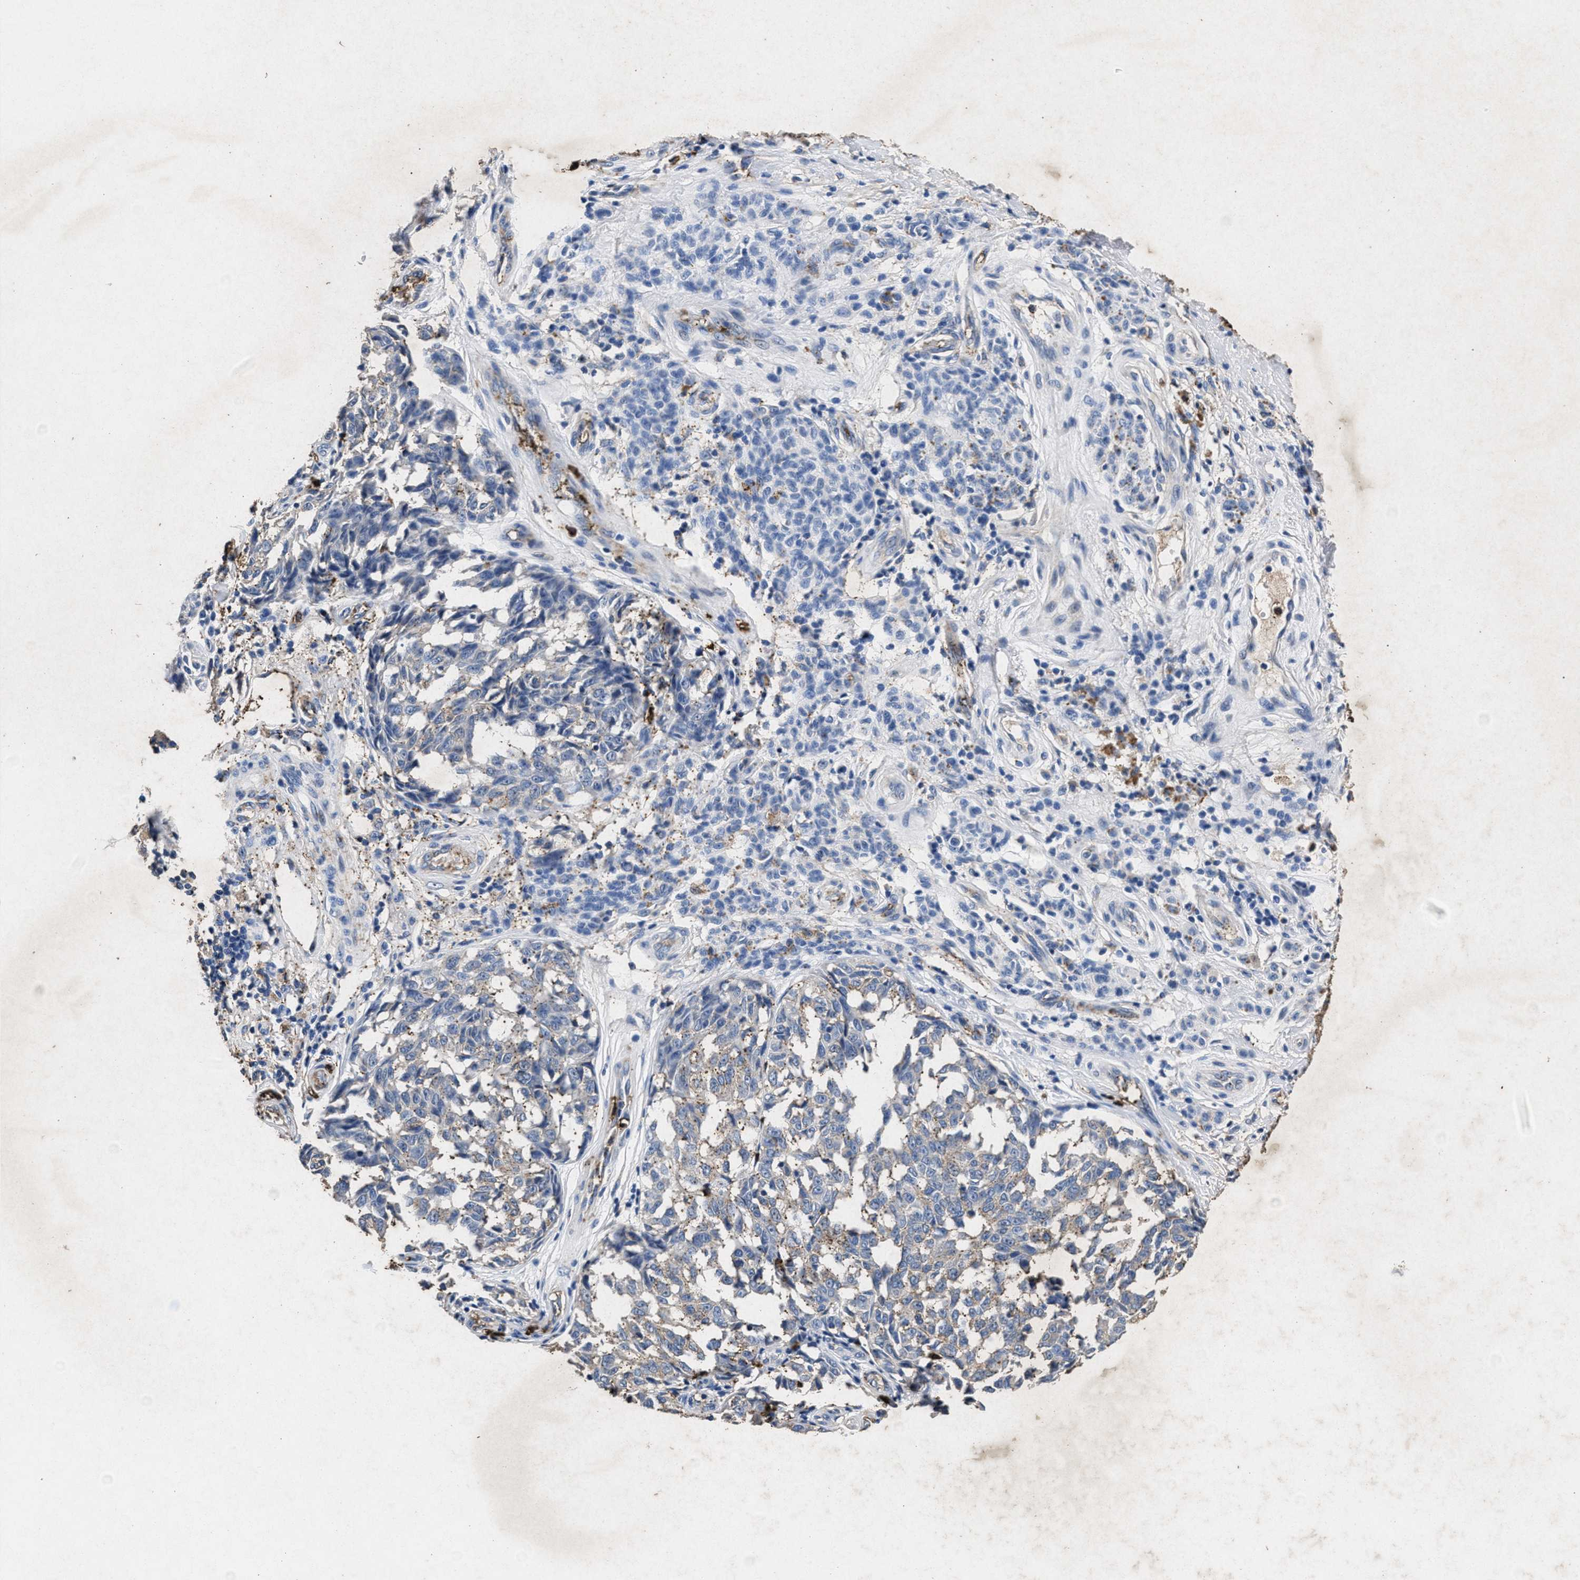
{"staining": {"intensity": "weak", "quantity": "<25%", "location": "cytoplasmic/membranous"}, "tissue": "melanoma", "cell_type": "Tumor cells", "image_type": "cancer", "snomed": [{"axis": "morphology", "description": "Malignant melanoma, NOS"}, {"axis": "topography", "description": "Skin"}], "caption": "Micrograph shows no protein expression in tumor cells of malignant melanoma tissue. (Stains: DAB (3,3'-diaminobenzidine) IHC with hematoxylin counter stain, Microscopy: brightfield microscopy at high magnification).", "gene": "LTB4R2", "patient": {"sex": "female", "age": 64}}